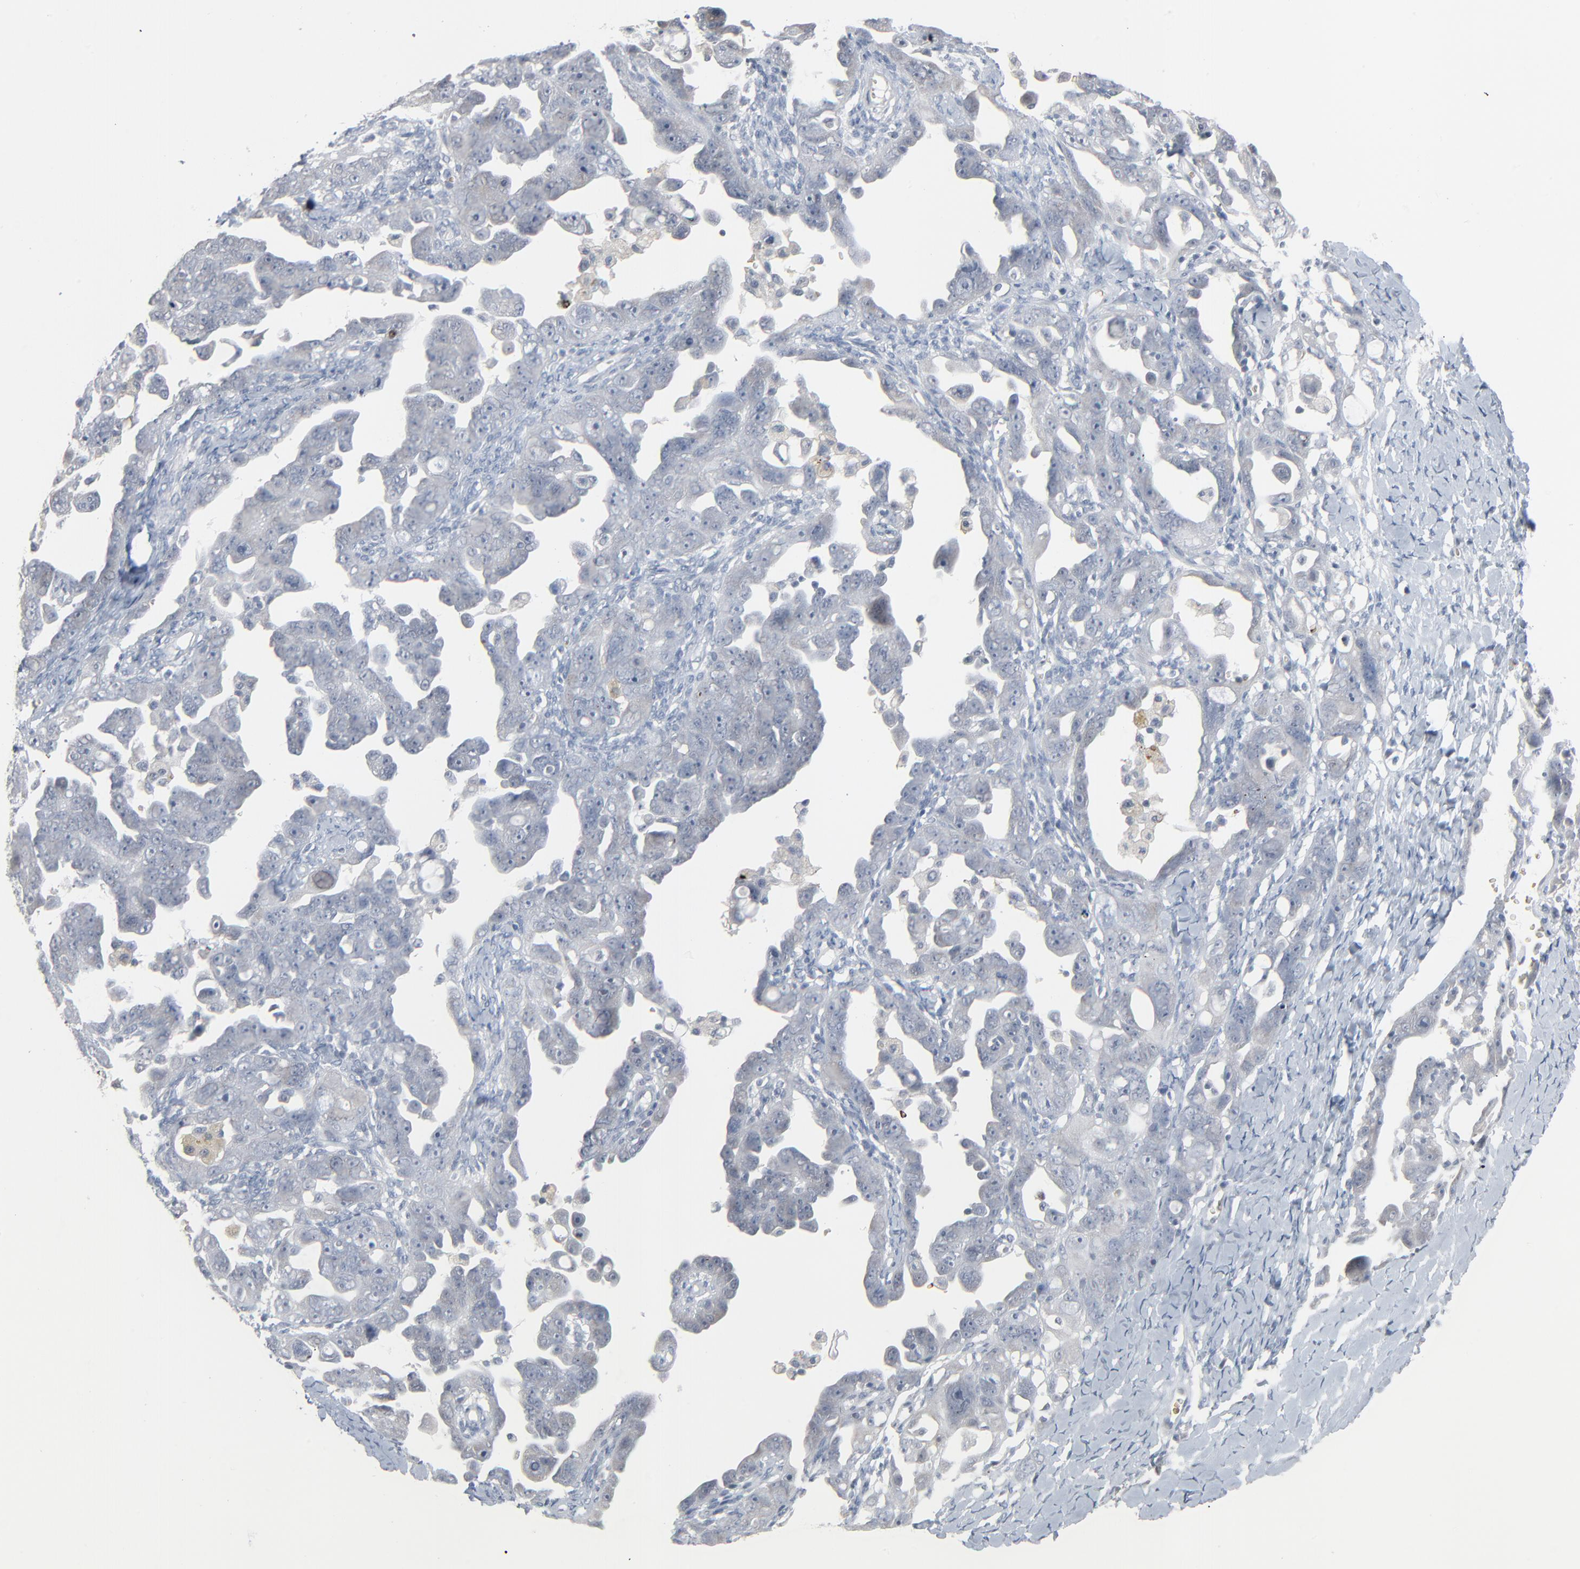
{"staining": {"intensity": "negative", "quantity": "none", "location": "none"}, "tissue": "ovarian cancer", "cell_type": "Tumor cells", "image_type": "cancer", "snomed": [{"axis": "morphology", "description": "Cystadenocarcinoma, serous, NOS"}, {"axis": "topography", "description": "Ovary"}], "caption": "Tumor cells are negative for protein expression in human serous cystadenocarcinoma (ovarian).", "gene": "SAGE1", "patient": {"sex": "female", "age": 66}}